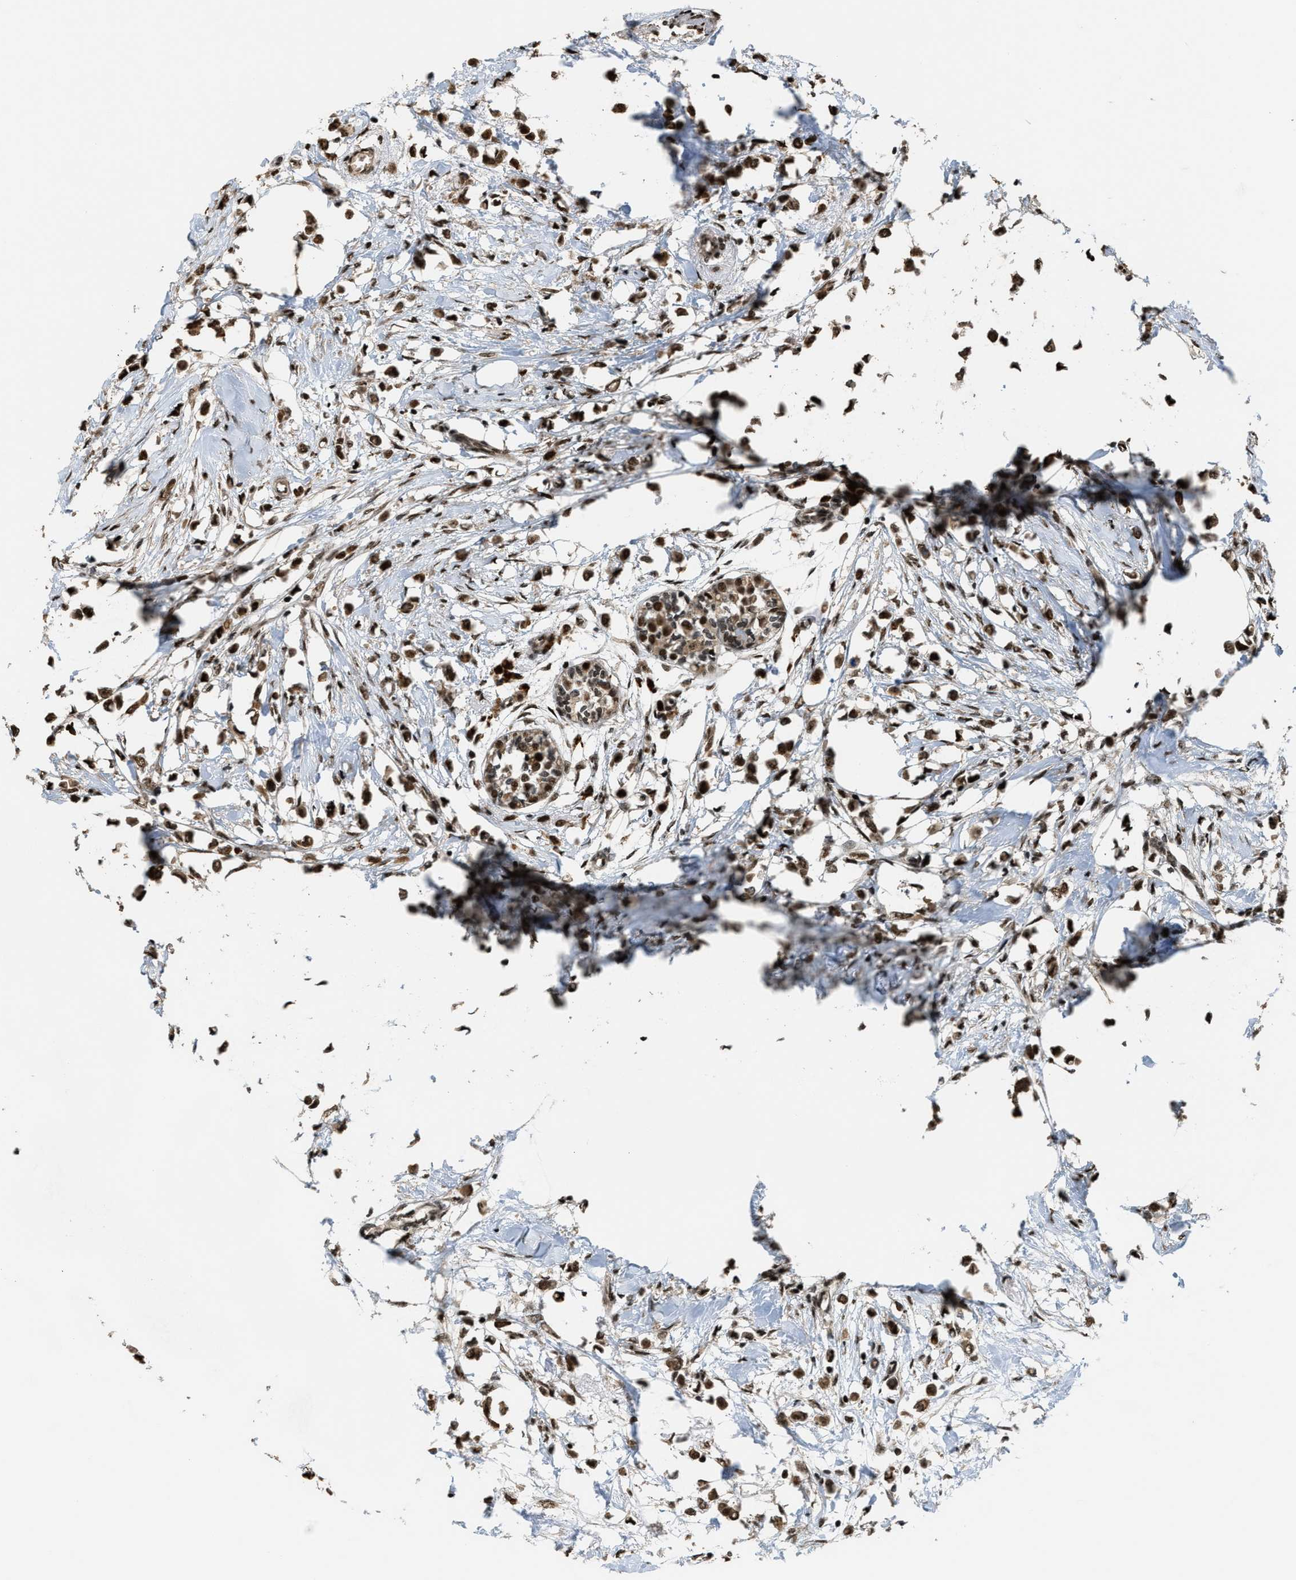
{"staining": {"intensity": "moderate", "quantity": ">75%", "location": "cytoplasmic/membranous,nuclear"}, "tissue": "breast cancer", "cell_type": "Tumor cells", "image_type": "cancer", "snomed": [{"axis": "morphology", "description": "Lobular carcinoma"}, {"axis": "topography", "description": "Breast"}], "caption": "Moderate cytoplasmic/membranous and nuclear positivity for a protein is seen in about >75% of tumor cells of breast cancer (lobular carcinoma) using immunohistochemistry (IHC).", "gene": "SERTAD2", "patient": {"sex": "female", "age": 51}}